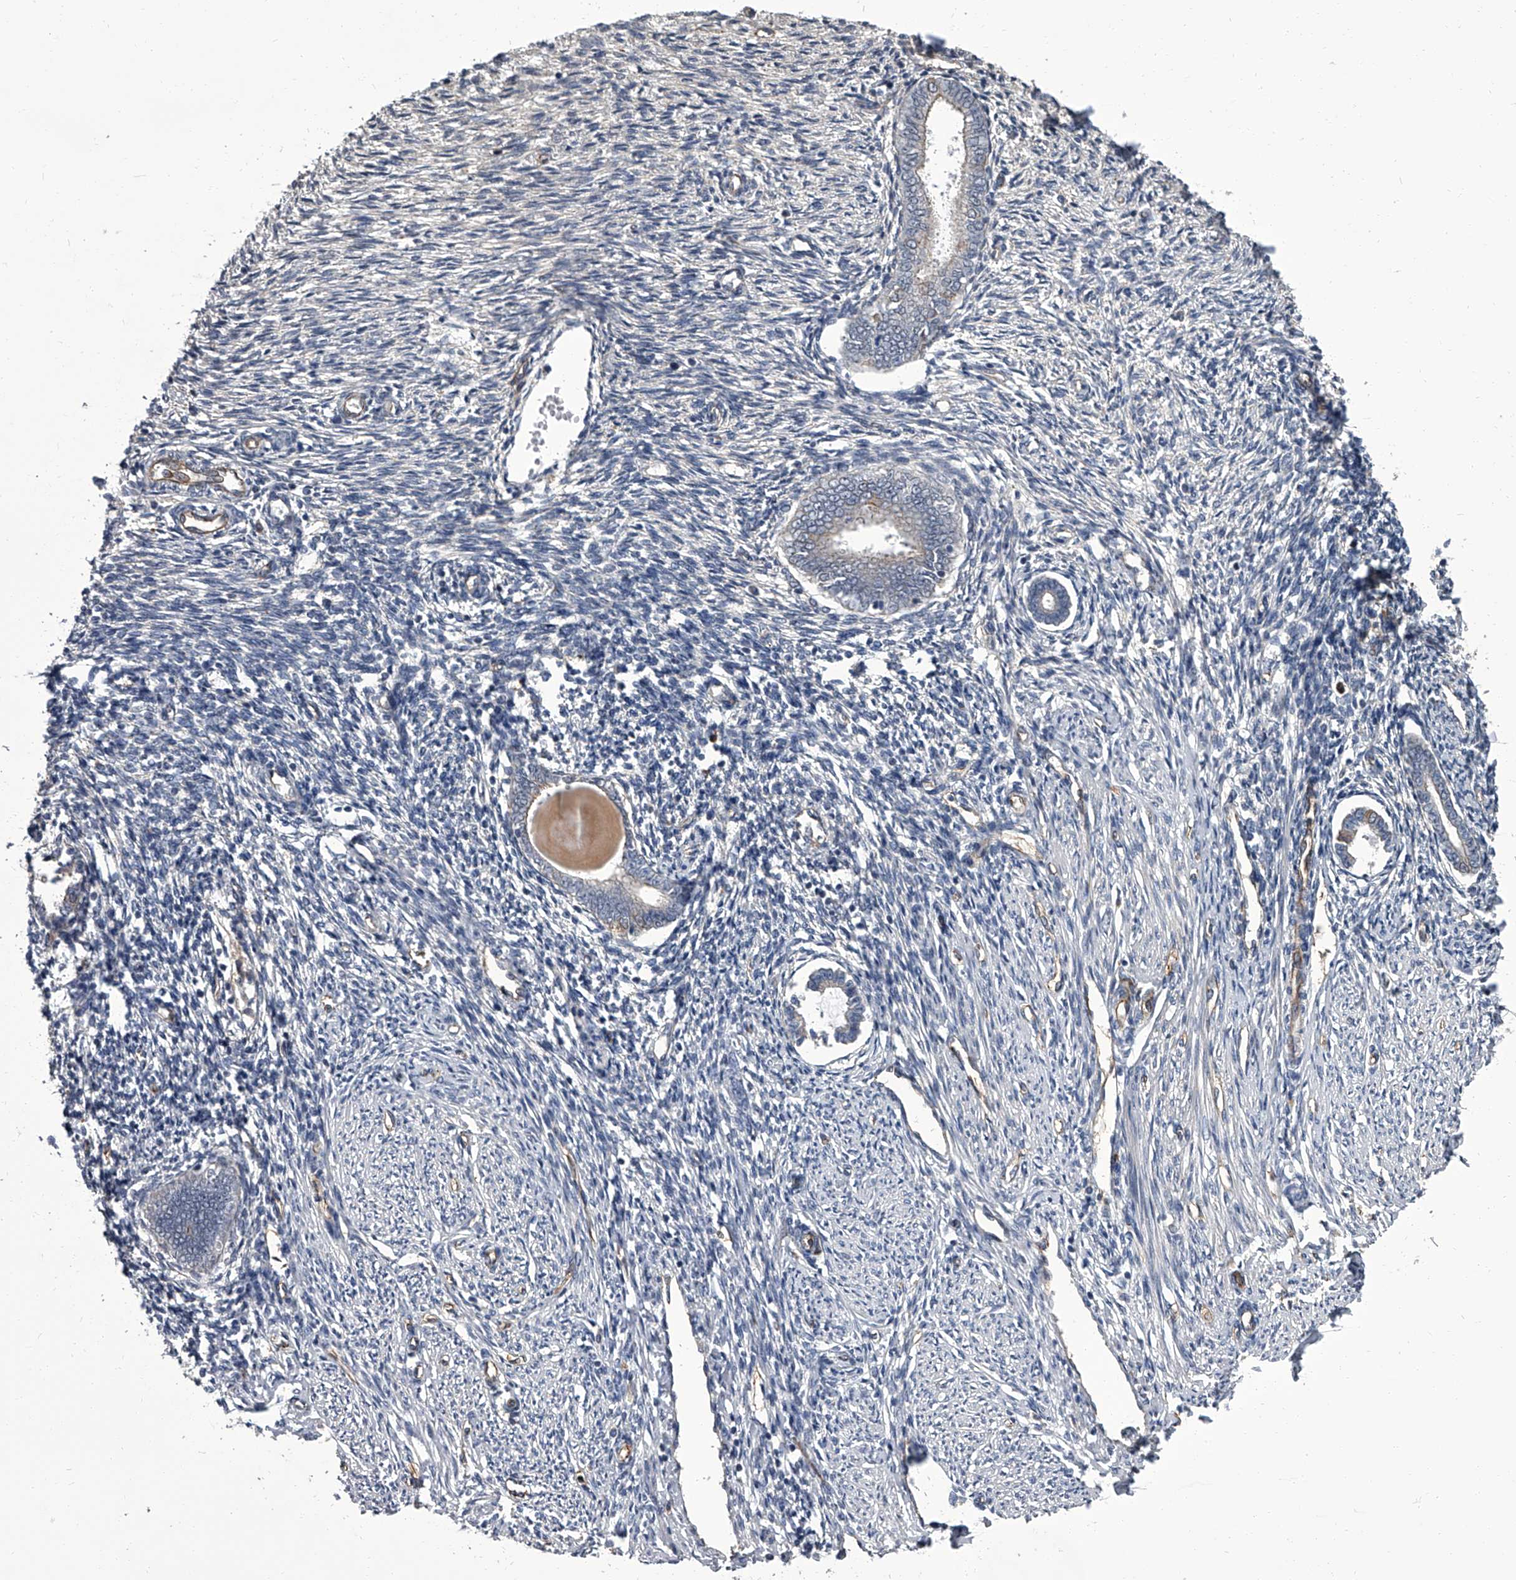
{"staining": {"intensity": "negative", "quantity": "none", "location": "none"}, "tissue": "endometrium", "cell_type": "Cells in endometrial stroma", "image_type": "normal", "snomed": [{"axis": "morphology", "description": "Normal tissue, NOS"}, {"axis": "topography", "description": "Endometrium"}], "caption": "The photomicrograph exhibits no staining of cells in endometrial stroma in normal endometrium.", "gene": "SIRT4", "patient": {"sex": "female", "age": 56}}